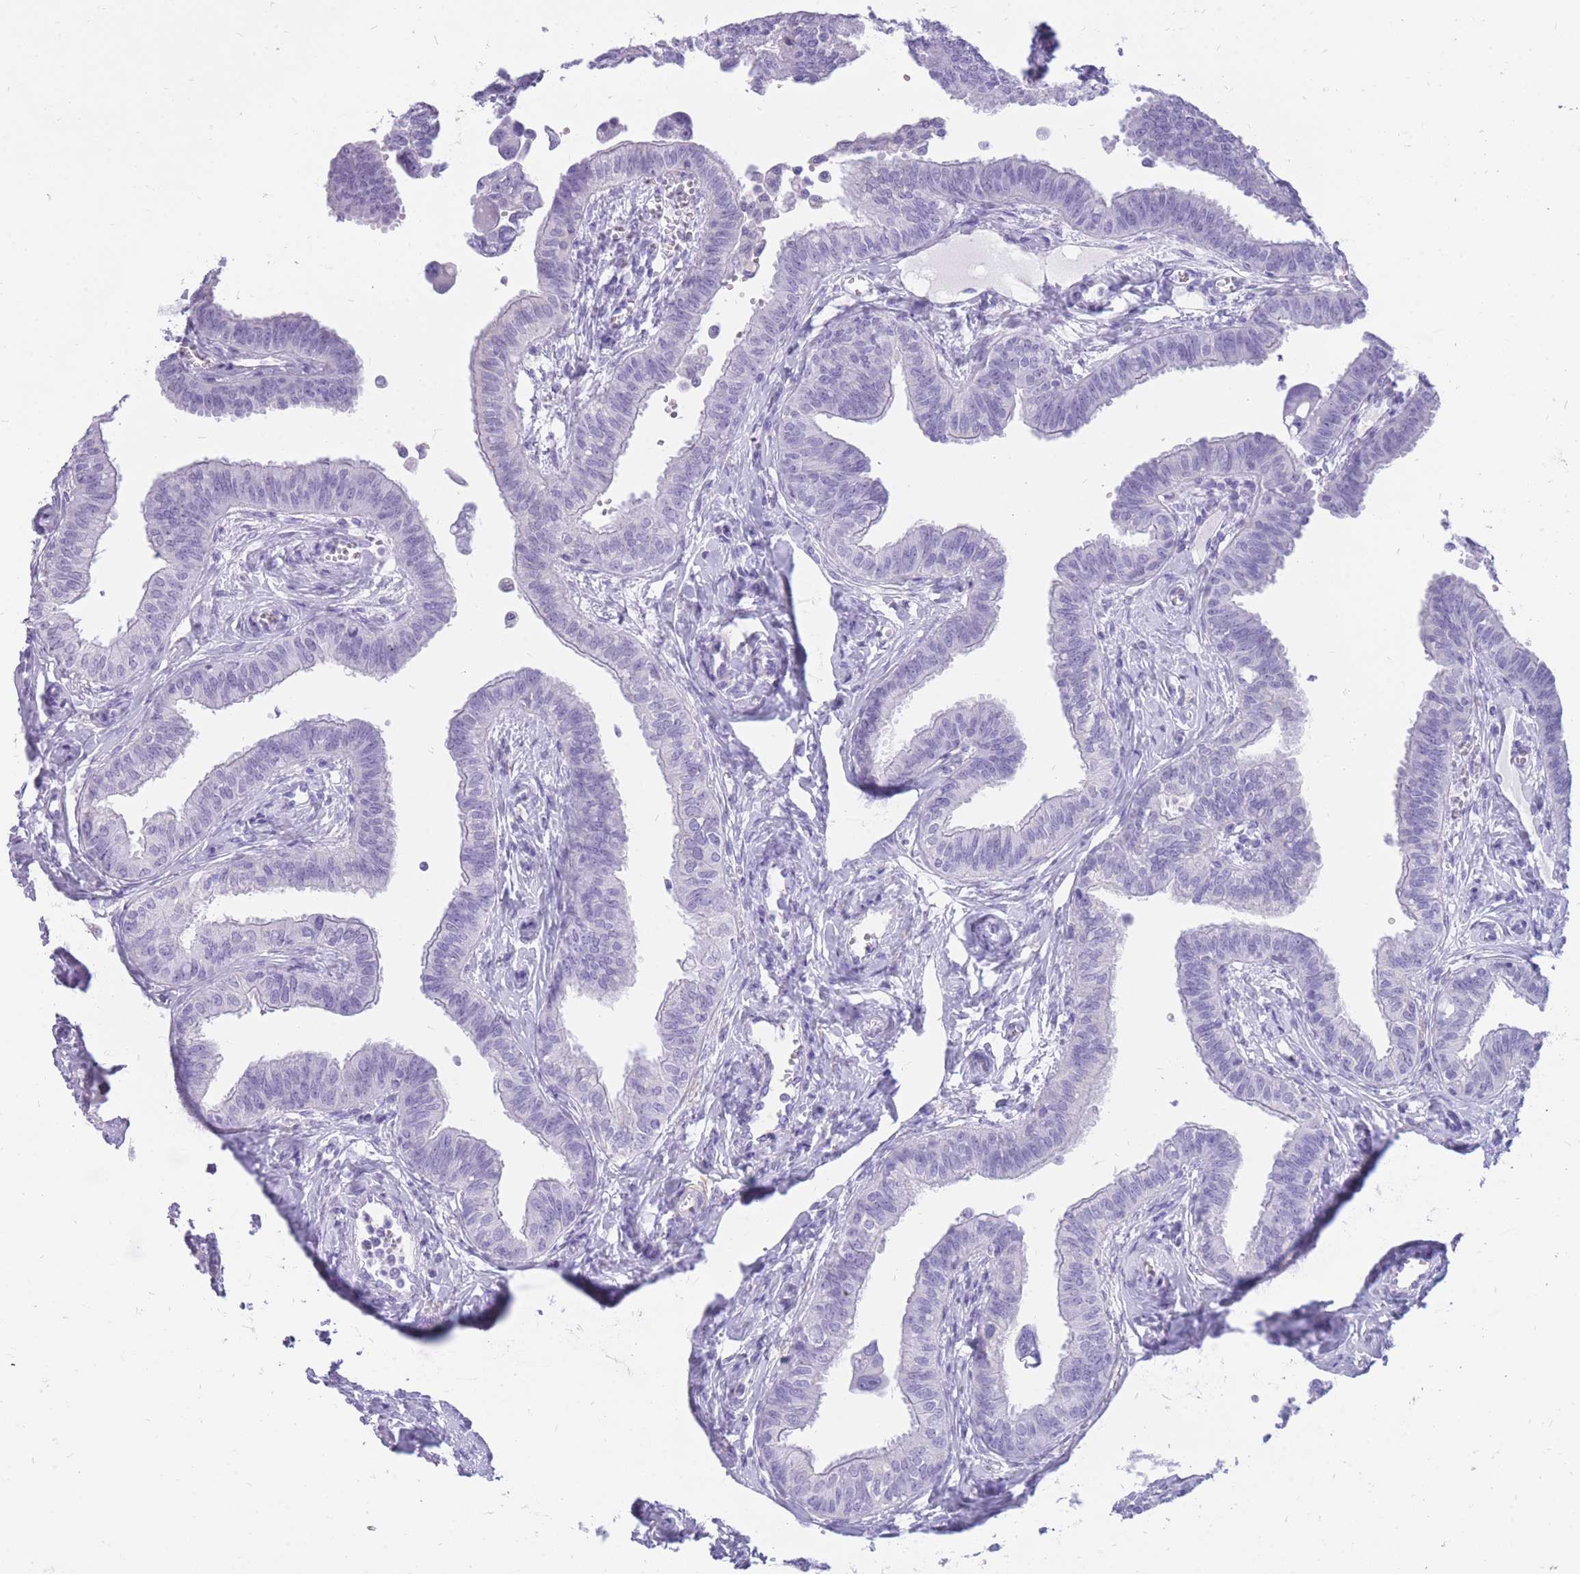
{"staining": {"intensity": "negative", "quantity": "none", "location": "none"}, "tissue": "fallopian tube", "cell_type": "Glandular cells", "image_type": "normal", "snomed": [{"axis": "morphology", "description": "Normal tissue, NOS"}, {"axis": "morphology", "description": "Carcinoma, NOS"}, {"axis": "topography", "description": "Fallopian tube"}, {"axis": "topography", "description": "Ovary"}], "caption": "A high-resolution photomicrograph shows immunohistochemistry staining of benign fallopian tube, which exhibits no significant positivity in glandular cells. (DAB (3,3'-diaminobenzidine) immunohistochemistry, high magnification).", "gene": "CYP21A2", "patient": {"sex": "female", "age": 59}}